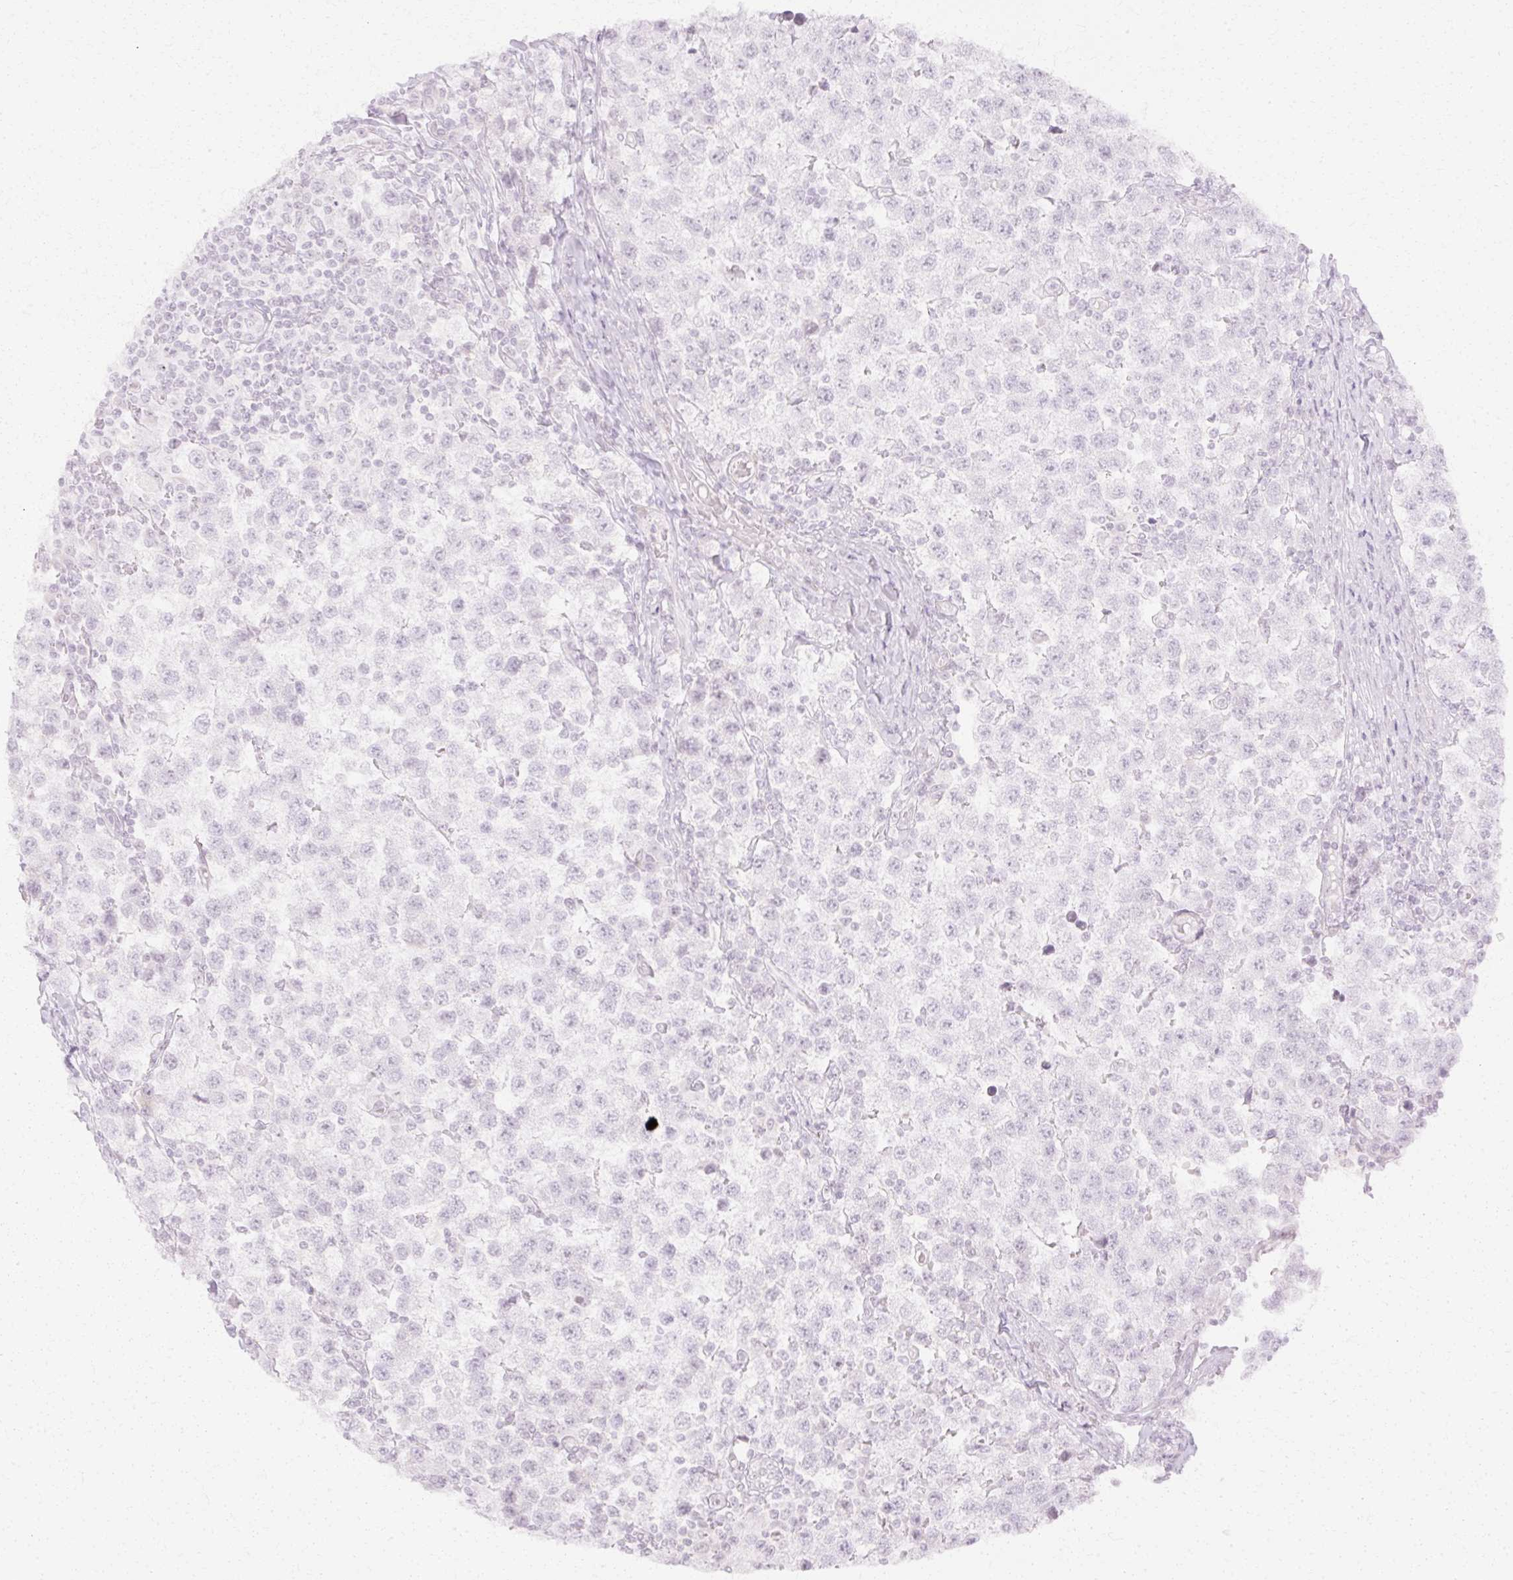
{"staining": {"intensity": "negative", "quantity": "none", "location": "none"}, "tissue": "testis cancer", "cell_type": "Tumor cells", "image_type": "cancer", "snomed": [{"axis": "morphology", "description": "Seminoma, NOS"}, {"axis": "topography", "description": "Testis"}], "caption": "An immunohistochemistry (IHC) image of testis cancer is shown. There is no staining in tumor cells of testis cancer. The staining is performed using DAB brown chromogen with nuclei counter-stained in using hematoxylin.", "gene": "C3orf49", "patient": {"sex": "male", "age": 34}}